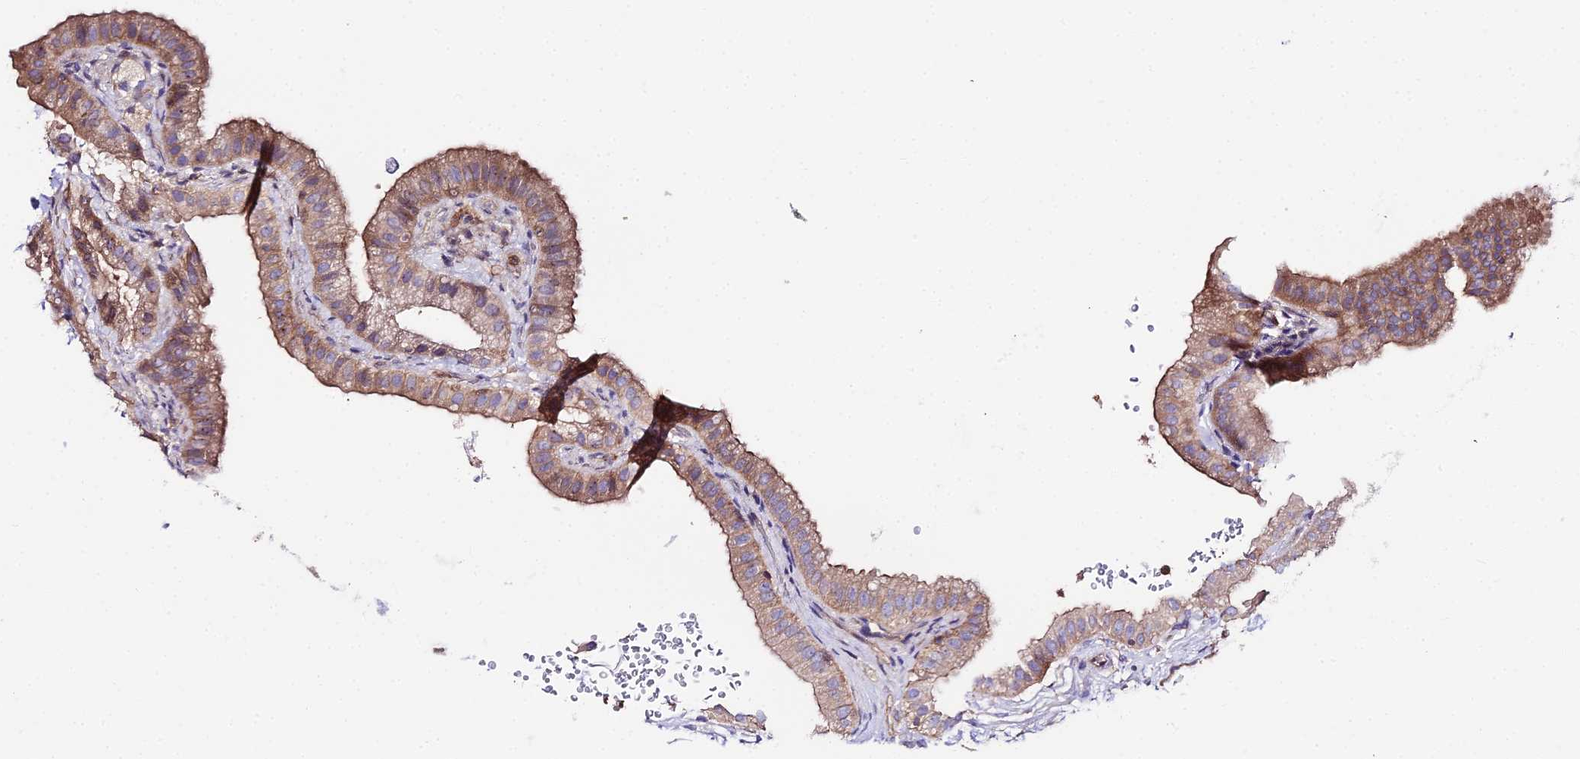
{"staining": {"intensity": "moderate", "quantity": ">75%", "location": "cytoplasmic/membranous"}, "tissue": "gallbladder", "cell_type": "Glandular cells", "image_type": "normal", "snomed": [{"axis": "morphology", "description": "Normal tissue, NOS"}, {"axis": "topography", "description": "Gallbladder"}], "caption": "Immunohistochemistry (IHC) micrograph of benign gallbladder: gallbladder stained using IHC shows medium levels of moderate protein expression localized specifically in the cytoplasmic/membranous of glandular cells, appearing as a cytoplasmic/membranous brown color.", "gene": "GLYAT", "patient": {"sex": "female", "age": 61}}